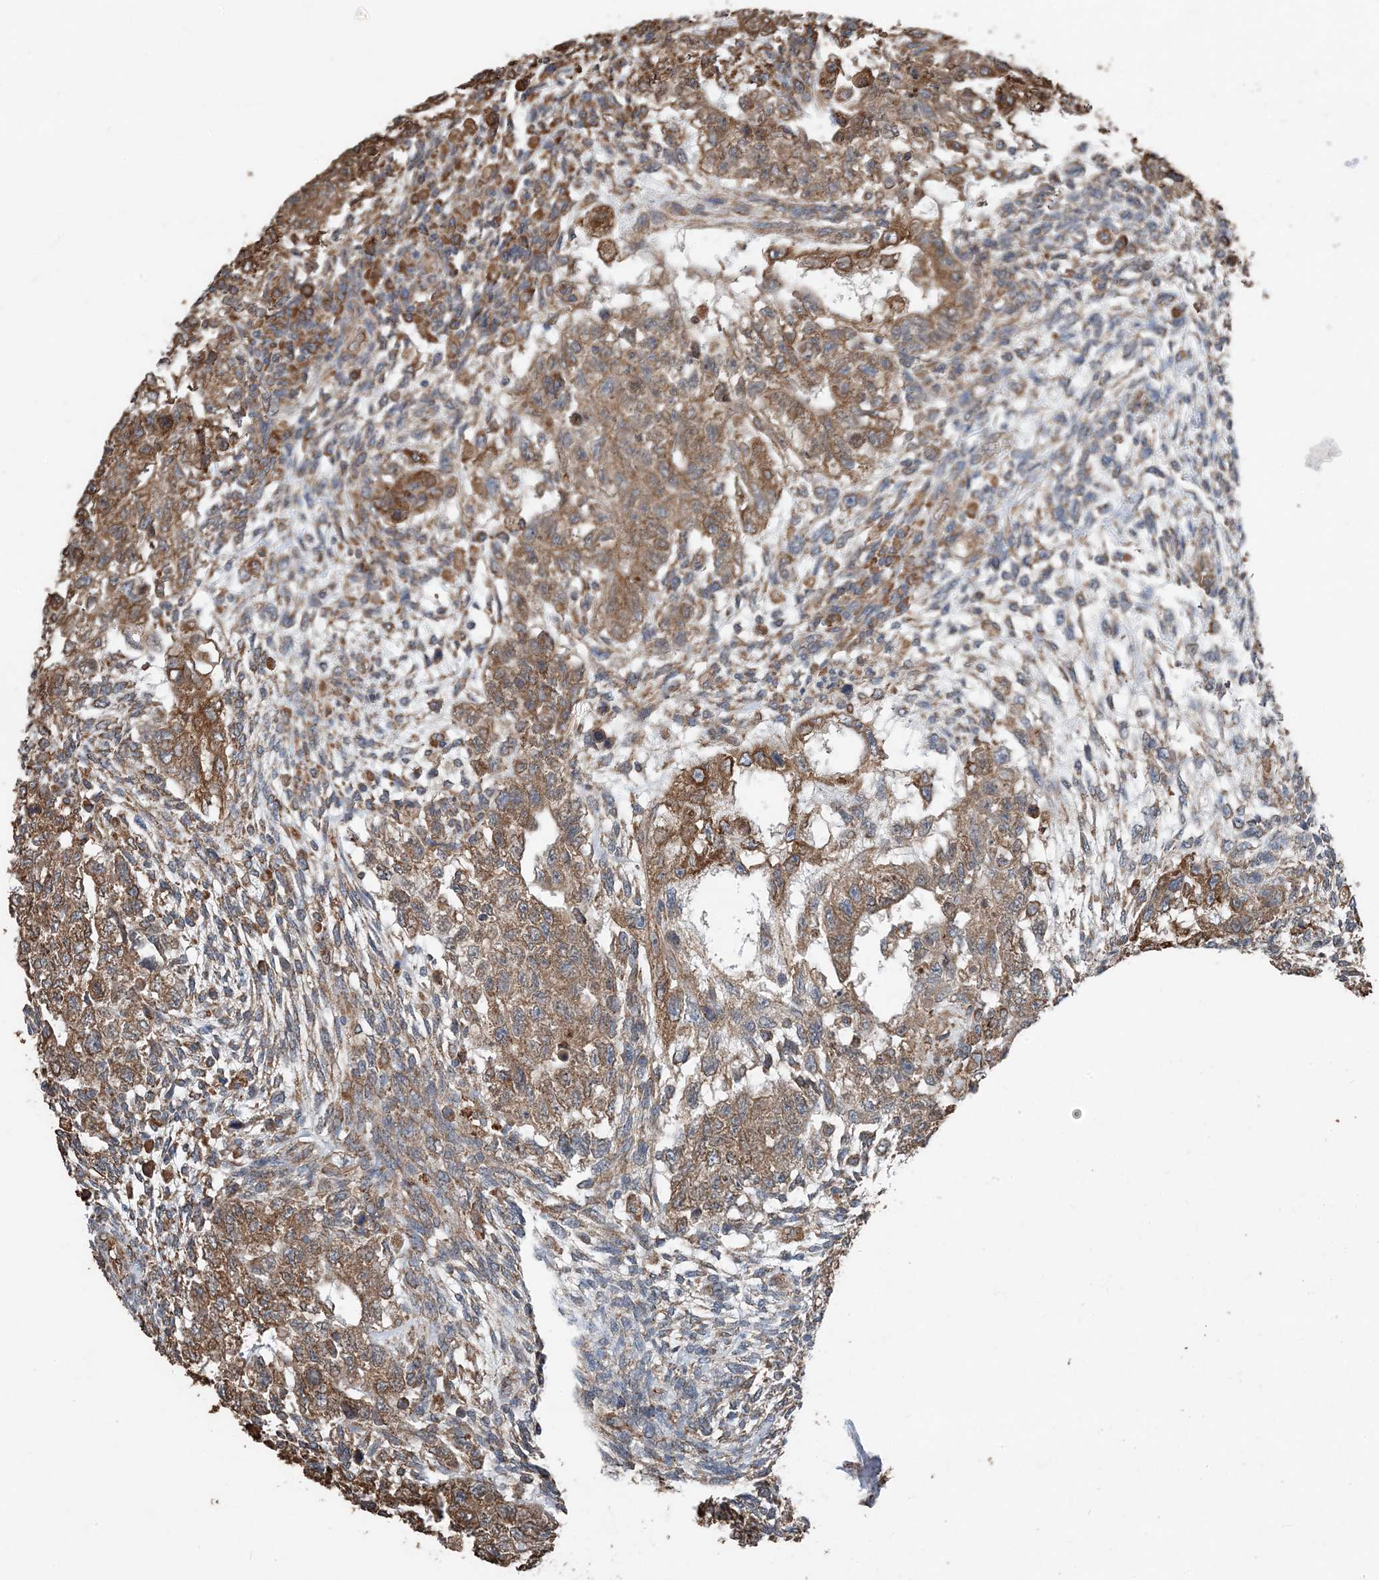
{"staining": {"intensity": "moderate", "quantity": ">75%", "location": "cytoplasmic/membranous"}, "tissue": "testis cancer", "cell_type": "Tumor cells", "image_type": "cancer", "snomed": [{"axis": "morphology", "description": "Normal tissue, NOS"}, {"axis": "morphology", "description": "Carcinoma, Embryonal, NOS"}, {"axis": "topography", "description": "Testis"}], "caption": "Testis cancer (embryonal carcinoma) stained with a protein marker exhibits moderate staining in tumor cells.", "gene": "PDIA6", "patient": {"sex": "male", "age": 36}}